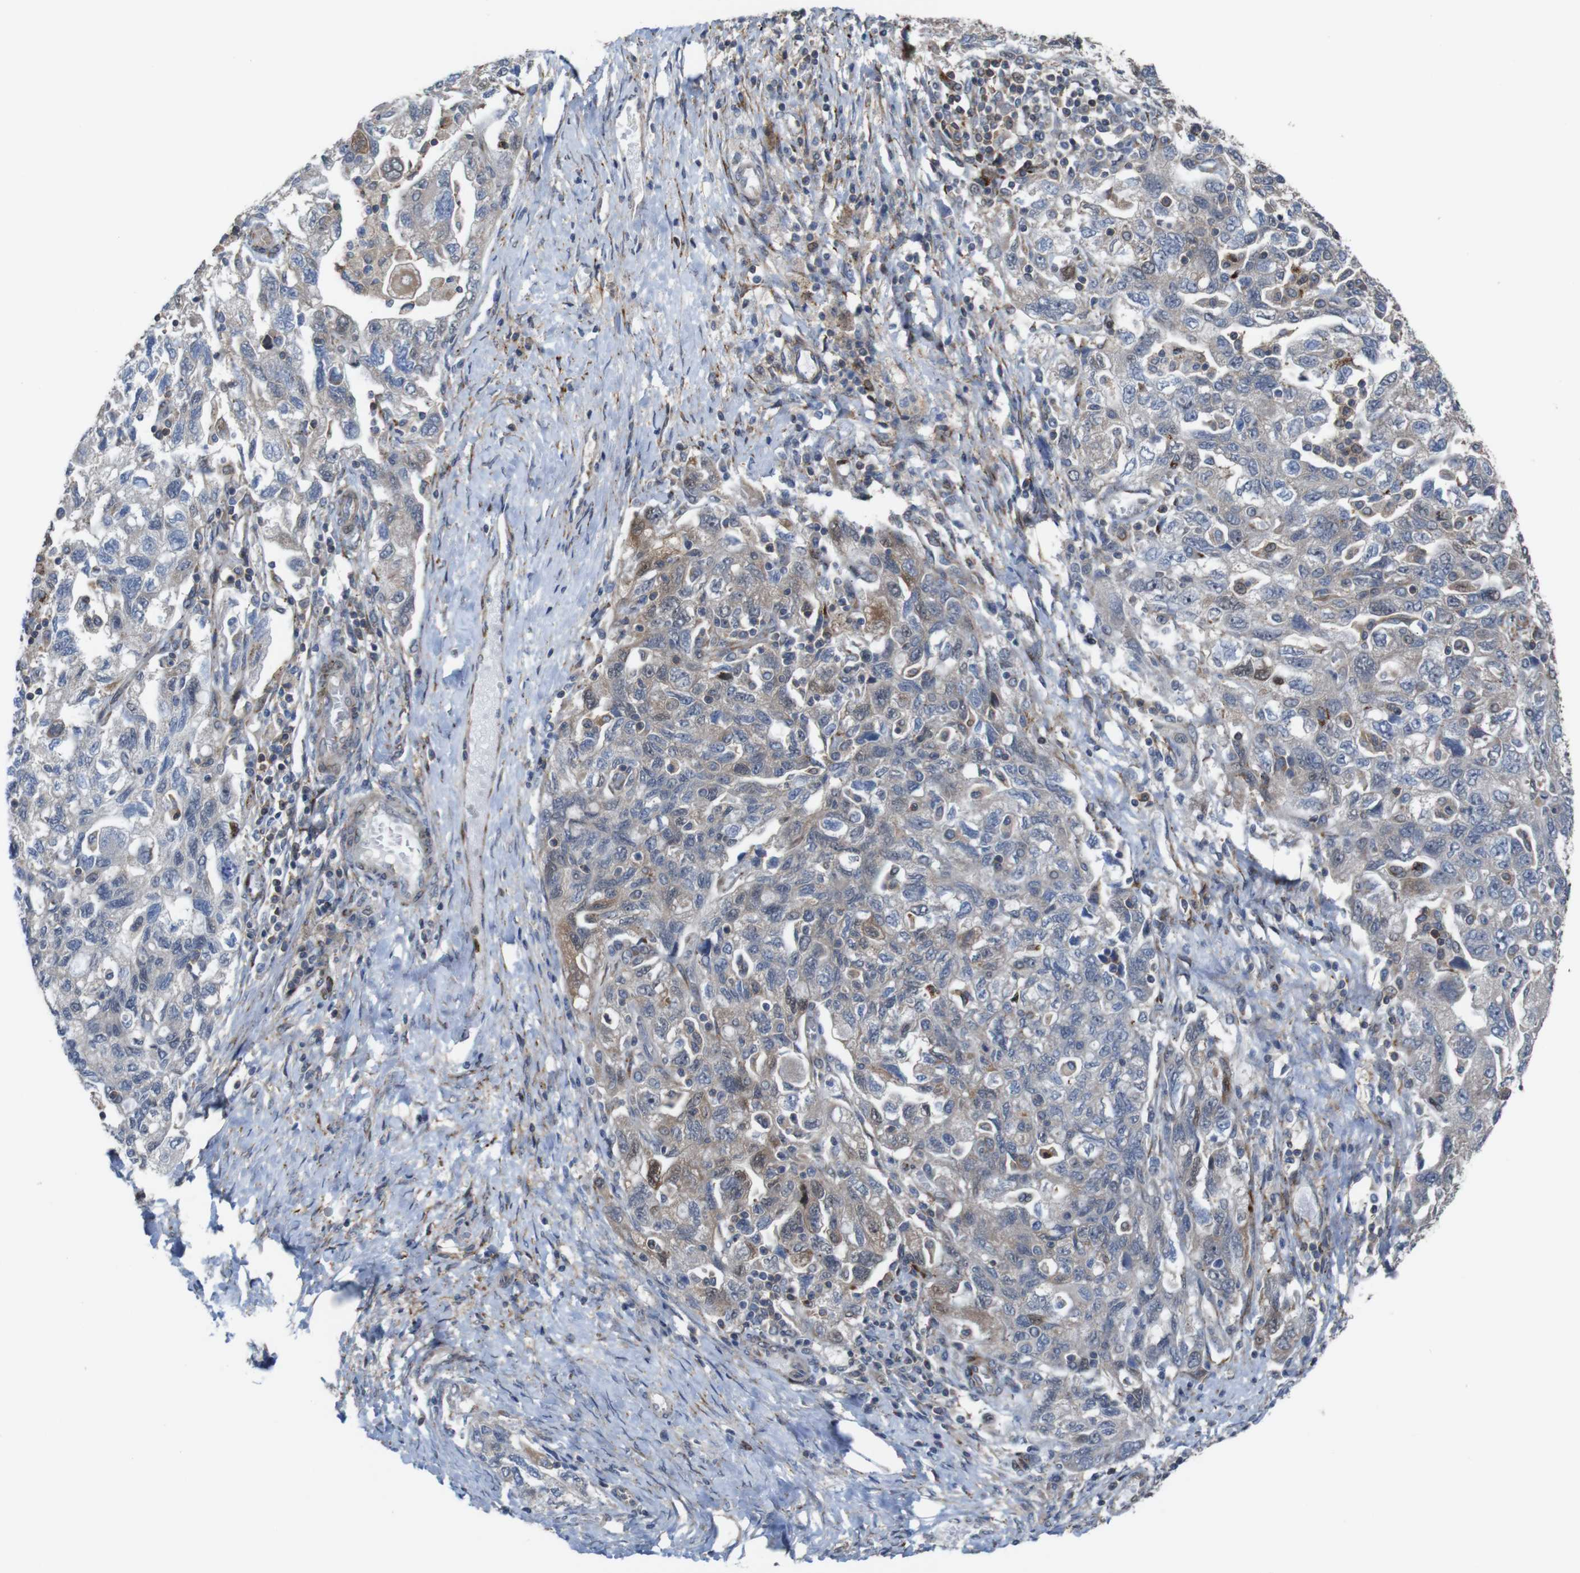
{"staining": {"intensity": "weak", "quantity": ">75%", "location": "cytoplasmic/membranous,nuclear"}, "tissue": "ovarian cancer", "cell_type": "Tumor cells", "image_type": "cancer", "snomed": [{"axis": "morphology", "description": "Carcinoma, NOS"}, {"axis": "morphology", "description": "Cystadenocarcinoma, serous, NOS"}, {"axis": "topography", "description": "Ovary"}], "caption": "There is low levels of weak cytoplasmic/membranous and nuclear expression in tumor cells of ovarian serous cystadenocarcinoma, as demonstrated by immunohistochemical staining (brown color).", "gene": "PCOLCE2", "patient": {"sex": "female", "age": 69}}